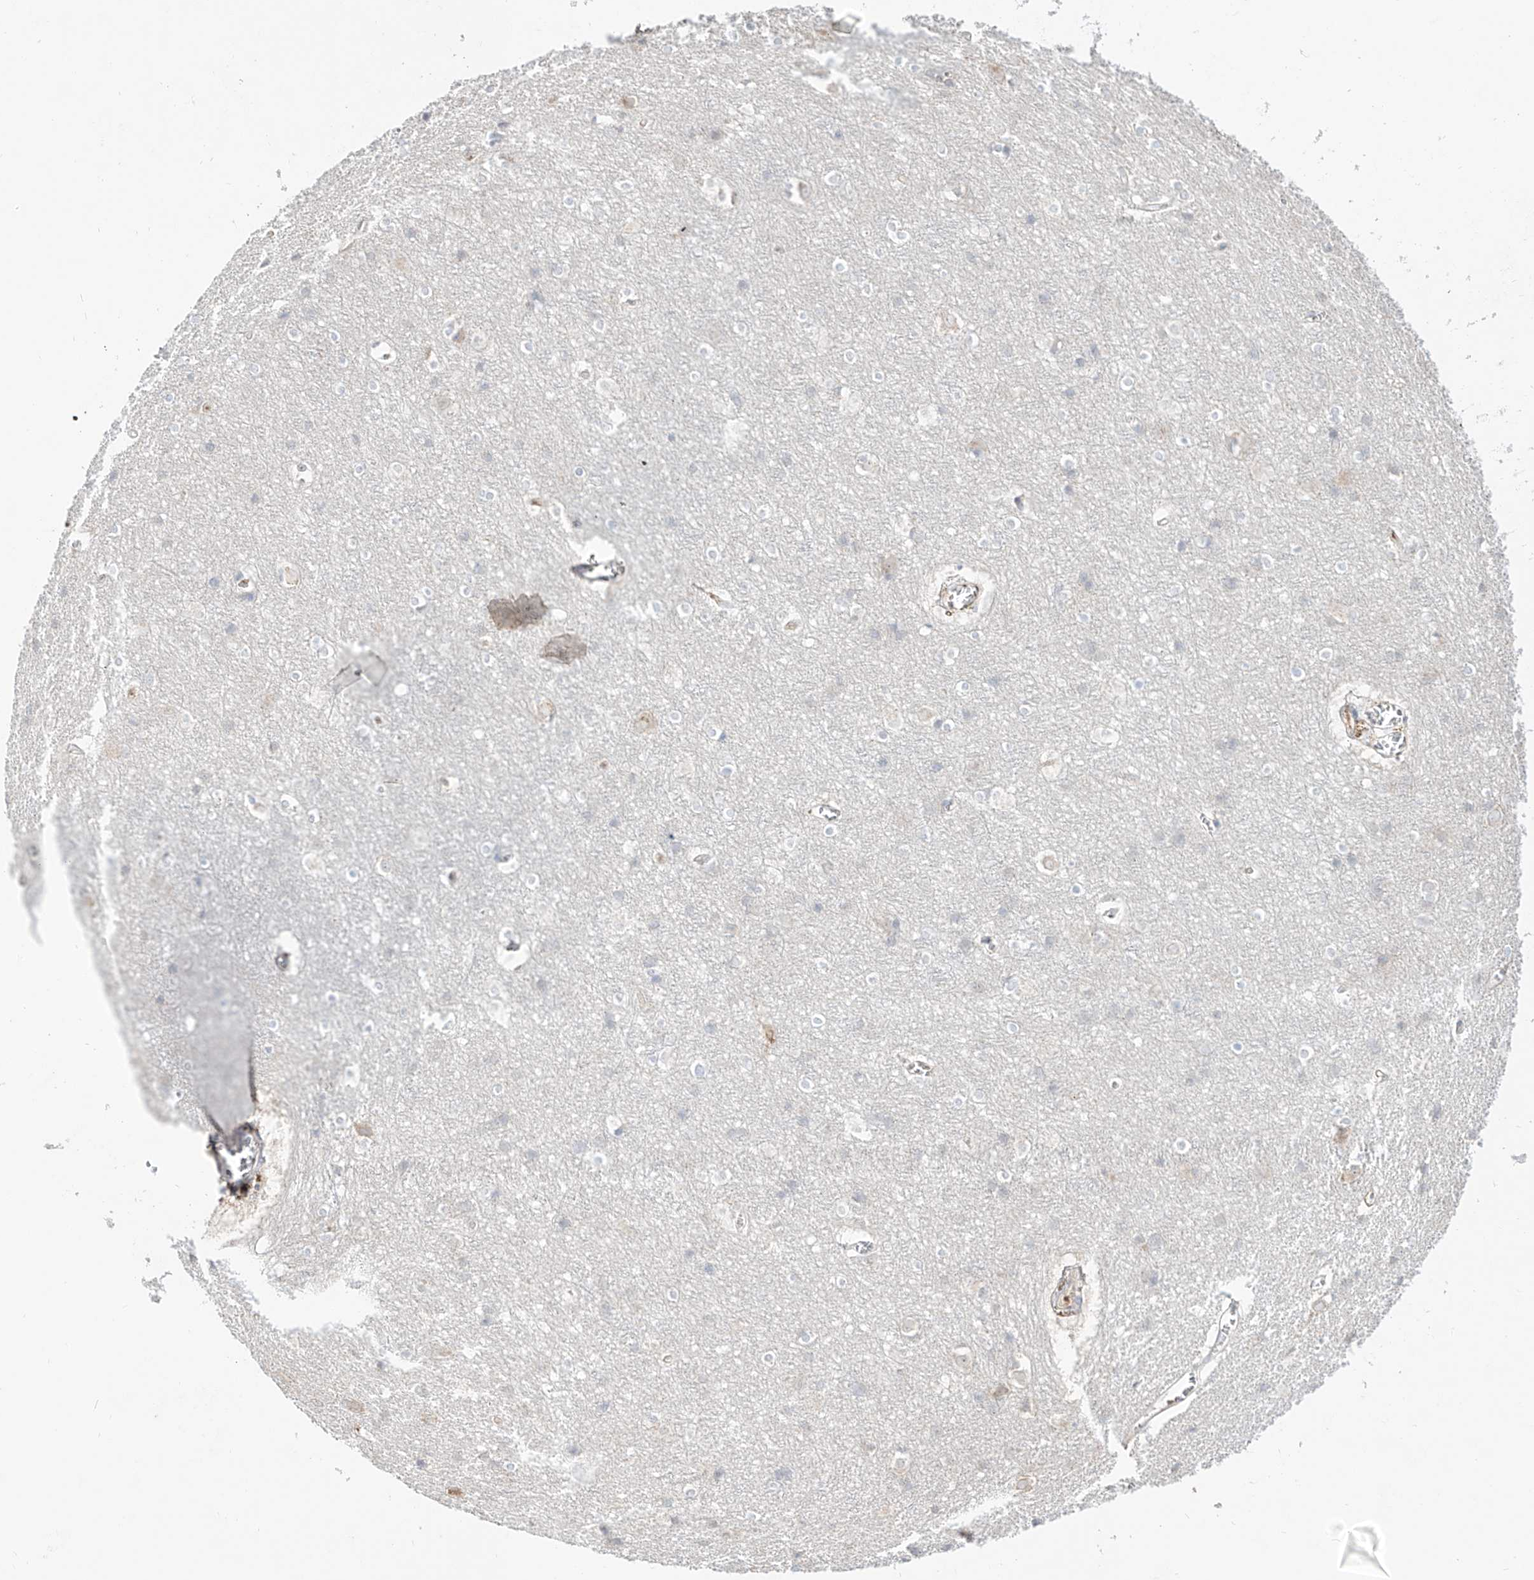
{"staining": {"intensity": "negative", "quantity": "none", "location": "none"}, "tissue": "cerebral cortex", "cell_type": "Endothelial cells", "image_type": "normal", "snomed": [{"axis": "morphology", "description": "Normal tissue, NOS"}, {"axis": "topography", "description": "Cerebral cortex"}], "caption": "High magnification brightfield microscopy of normal cerebral cortex stained with DAB (brown) and counterstained with hematoxylin (blue): endothelial cells show no significant expression.", "gene": "ERO1A", "patient": {"sex": "male", "age": 54}}